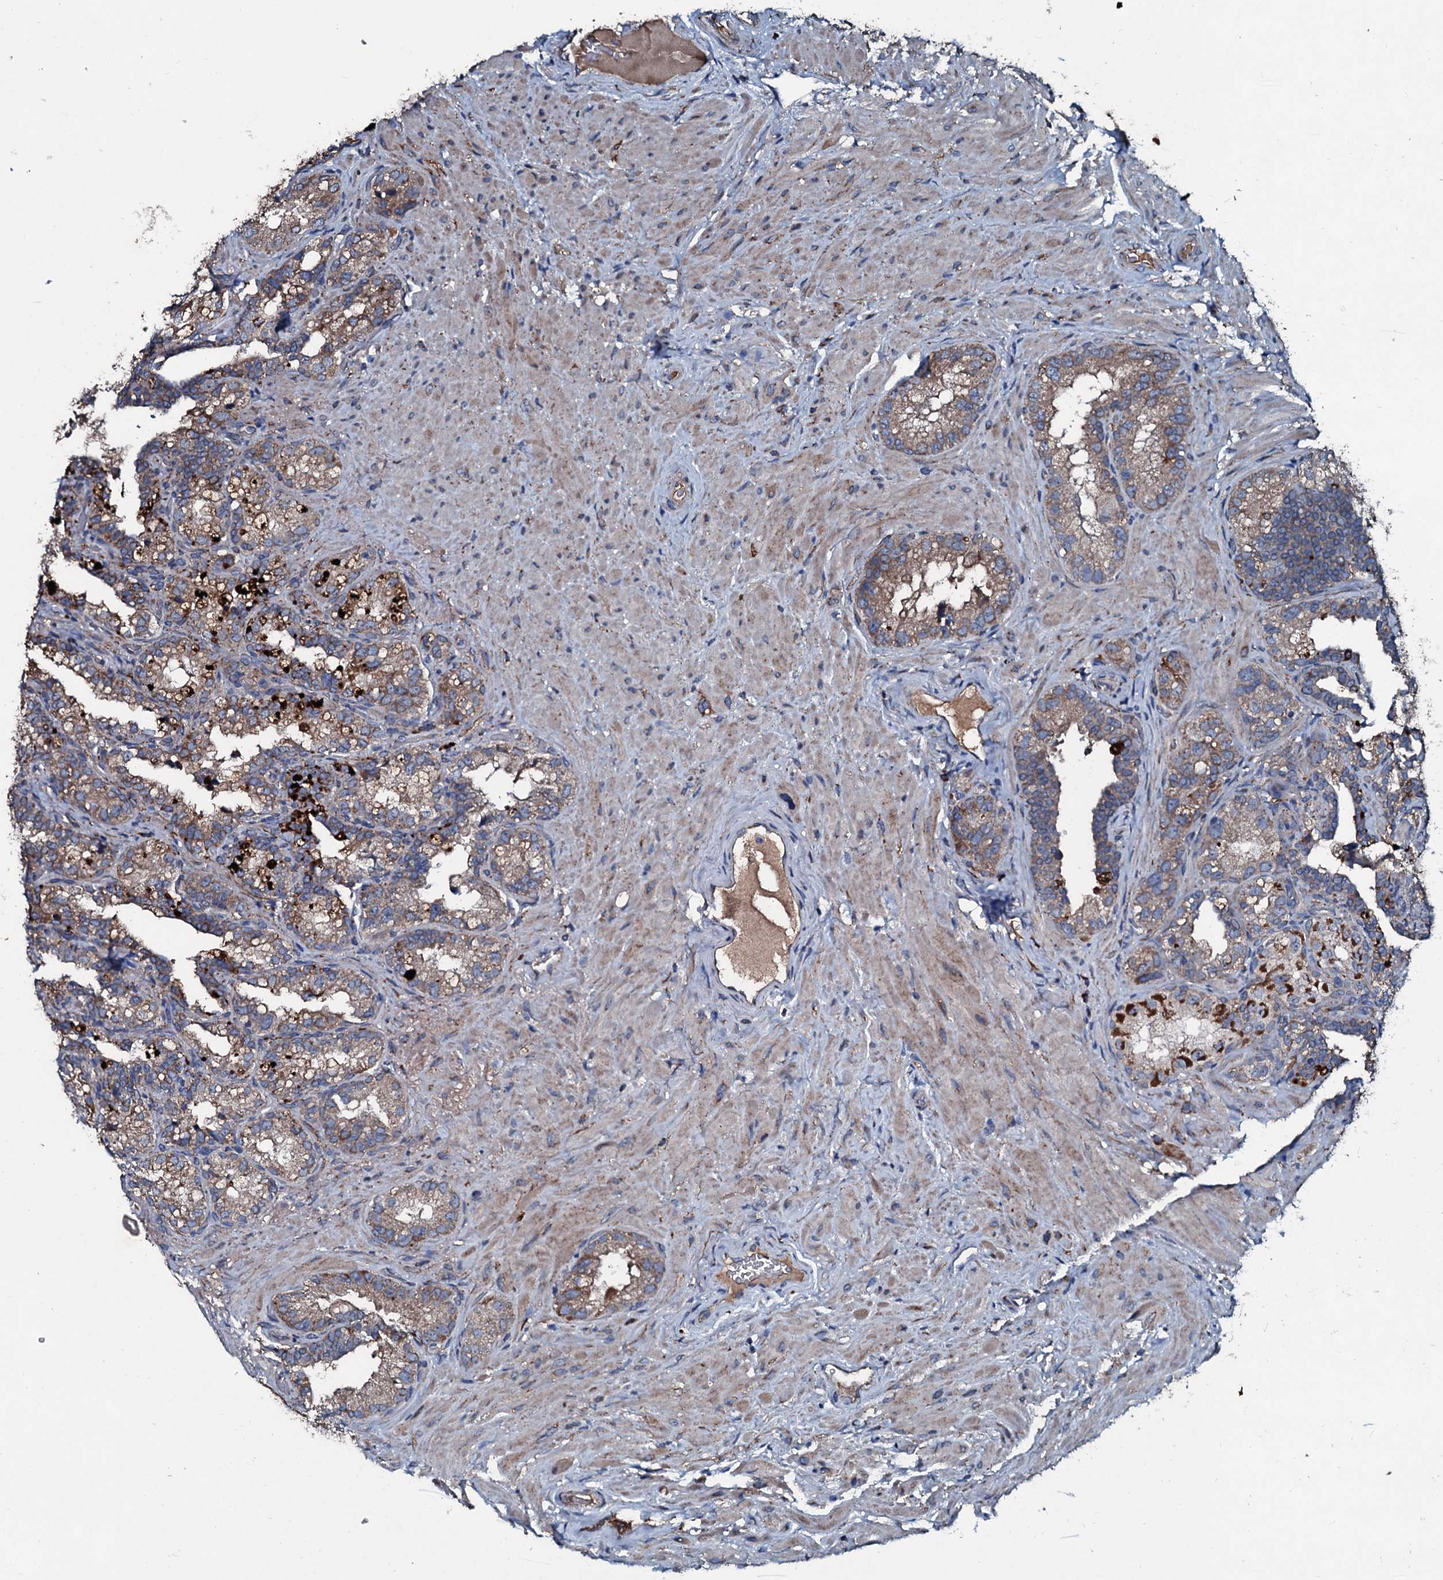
{"staining": {"intensity": "moderate", "quantity": ">75%", "location": "cytoplasmic/membranous"}, "tissue": "seminal vesicle", "cell_type": "Glandular cells", "image_type": "normal", "snomed": [{"axis": "morphology", "description": "Normal tissue, NOS"}, {"axis": "topography", "description": "Seminal veicle"}, {"axis": "topography", "description": "Peripheral nerve tissue"}], "caption": "High-magnification brightfield microscopy of normal seminal vesicle stained with DAB (3,3'-diaminobenzidine) (brown) and counterstained with hematoxylin (blue). glandular cells exhibit moderate cytoplasmic/membranous staining is present in approximately>75% of cells. Using DAB (brown) and hematoxylin (blue) stains, captured at high magnification using brightfield microscopy.", "gene": "ACSS3", "patient": {"sex": "male", "age": 67}}